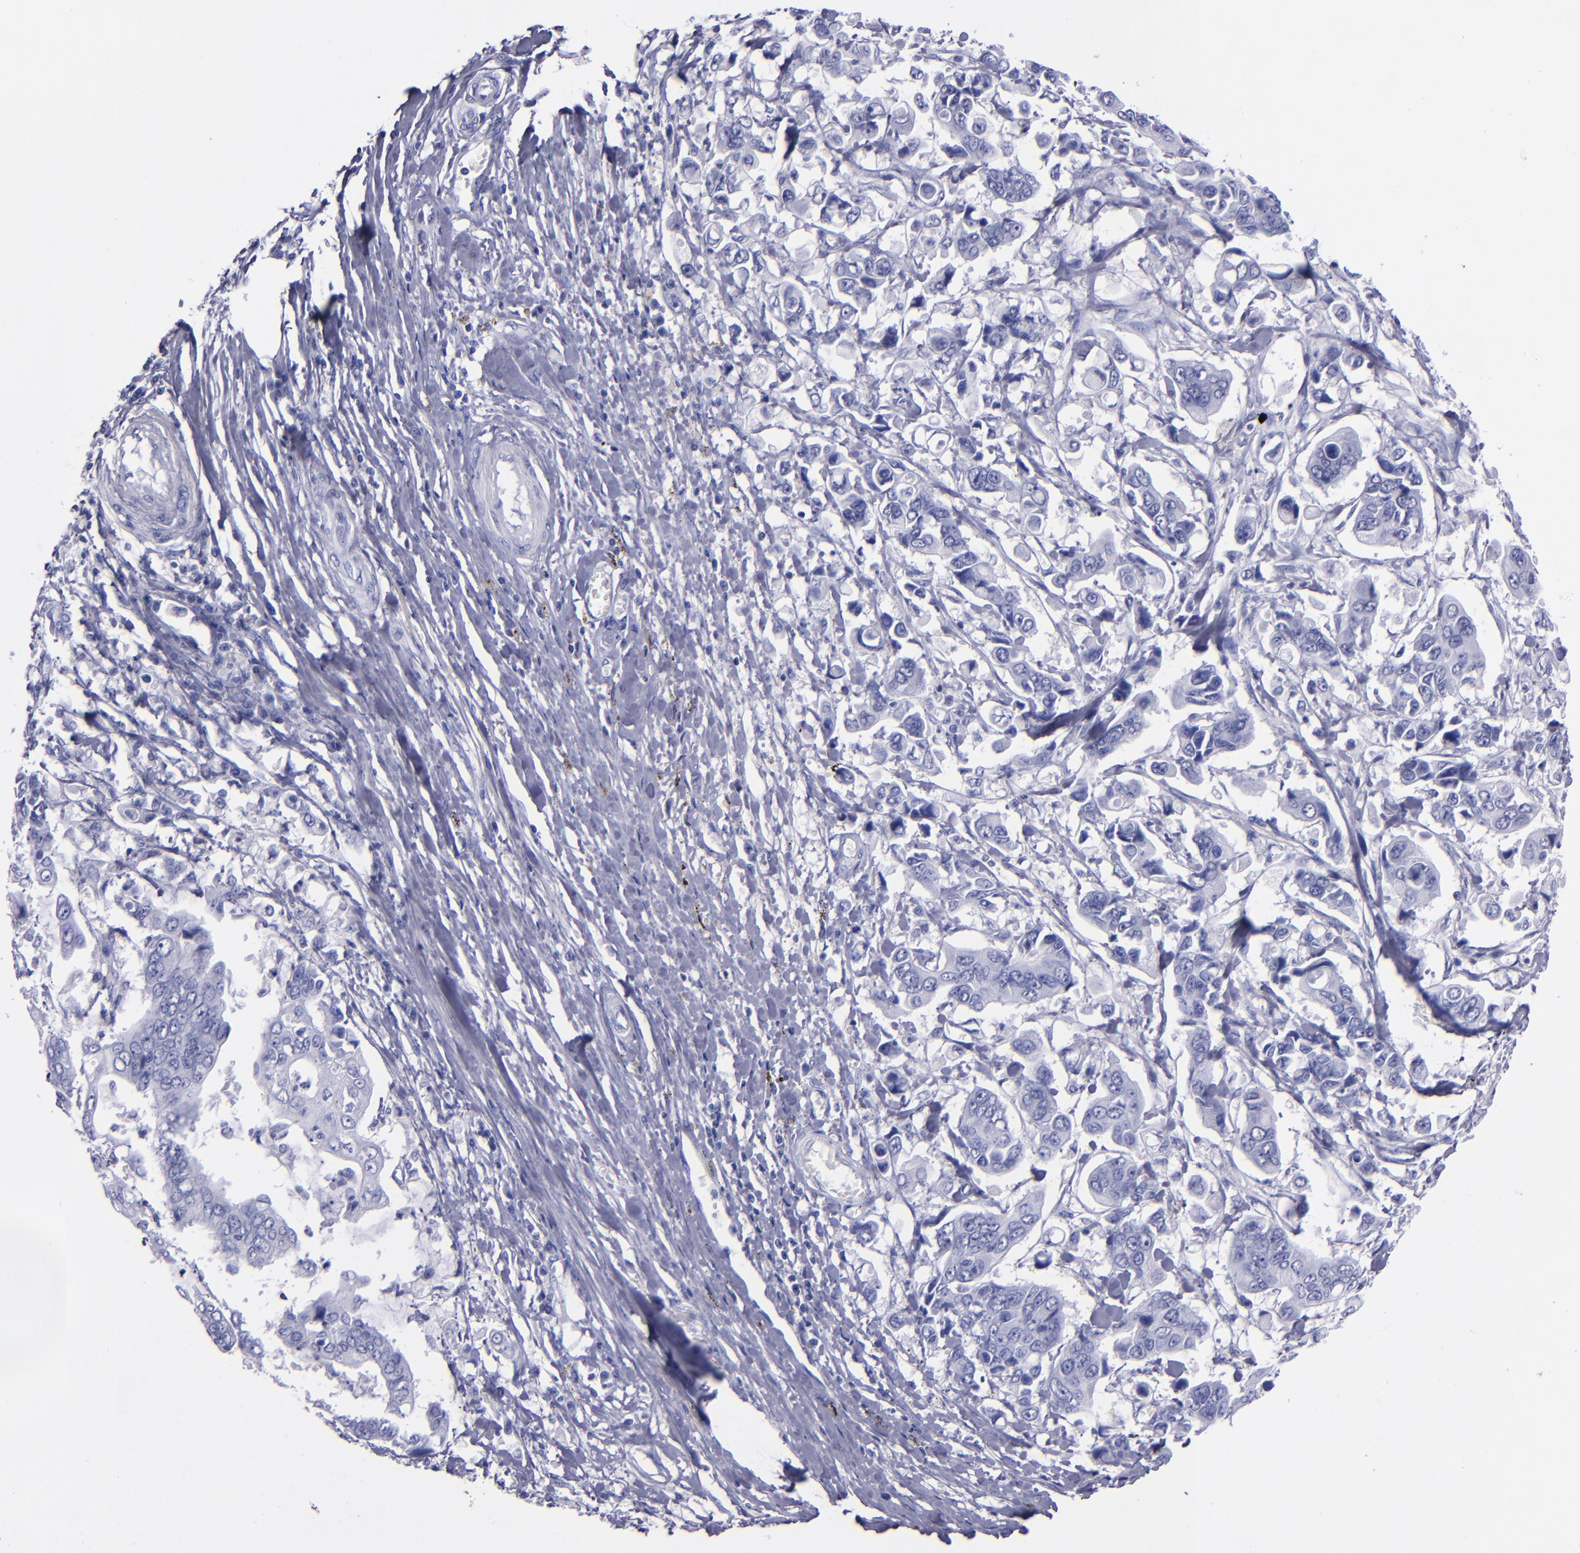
{"staining": {"intensity": "negative", "quantity": "none", "location": "none"}, "tissue": "stomach cancer", "cell_type": "Tumor cells", "image_type": "cancer", "snomed": [{"axis": "morphology", "description": "Adenocarcinoma, NOS"}, {"axis": "topography", "description": "Stomach, upper"}], "caption": "This is an immunohistochemistry (IHC) histopathology image of adenocarcinoma (stomach). There is no staining in tumor cells.", "gene": "CD37", "patient": {"sex": "male", "age": 80}}